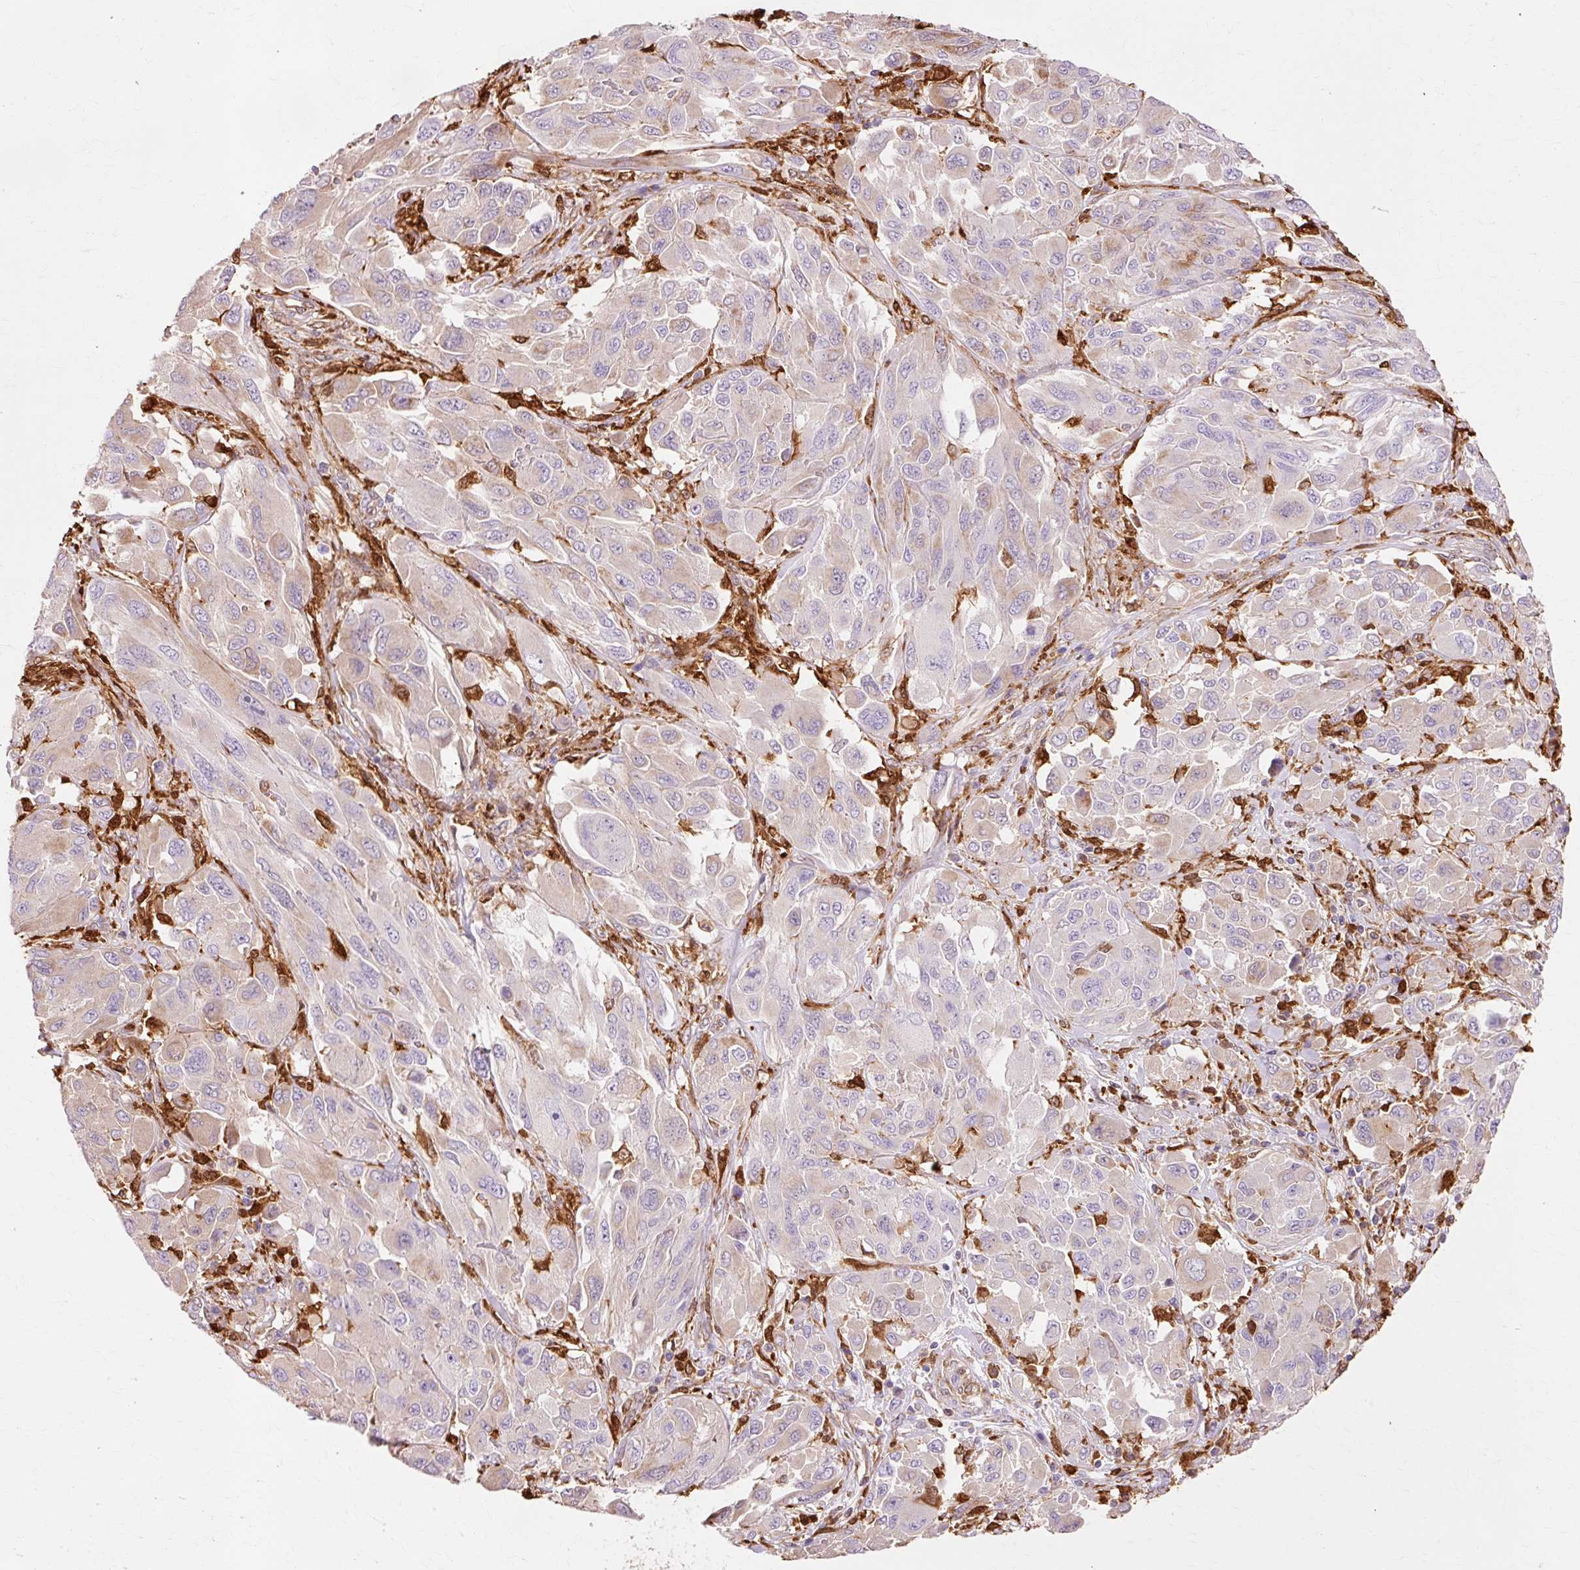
{"staining": {"intensity": "weak", "quantity": "<25%", "location": "cytoplasmic/membranous"}, "tissue": "melanoma", "cell_type": "Tumor cells", "image_type": "cancer", "snomed": [{"axis": "morphology", "description": "Malignant melanoma, NOS"}, {"axis": "topography", "description": "Skin"}], "caption": "The image reveals no significant expression in tumor cells of melanoma.", "gene": "GPX1", "patient": {"sex": "female", "age": 91}}